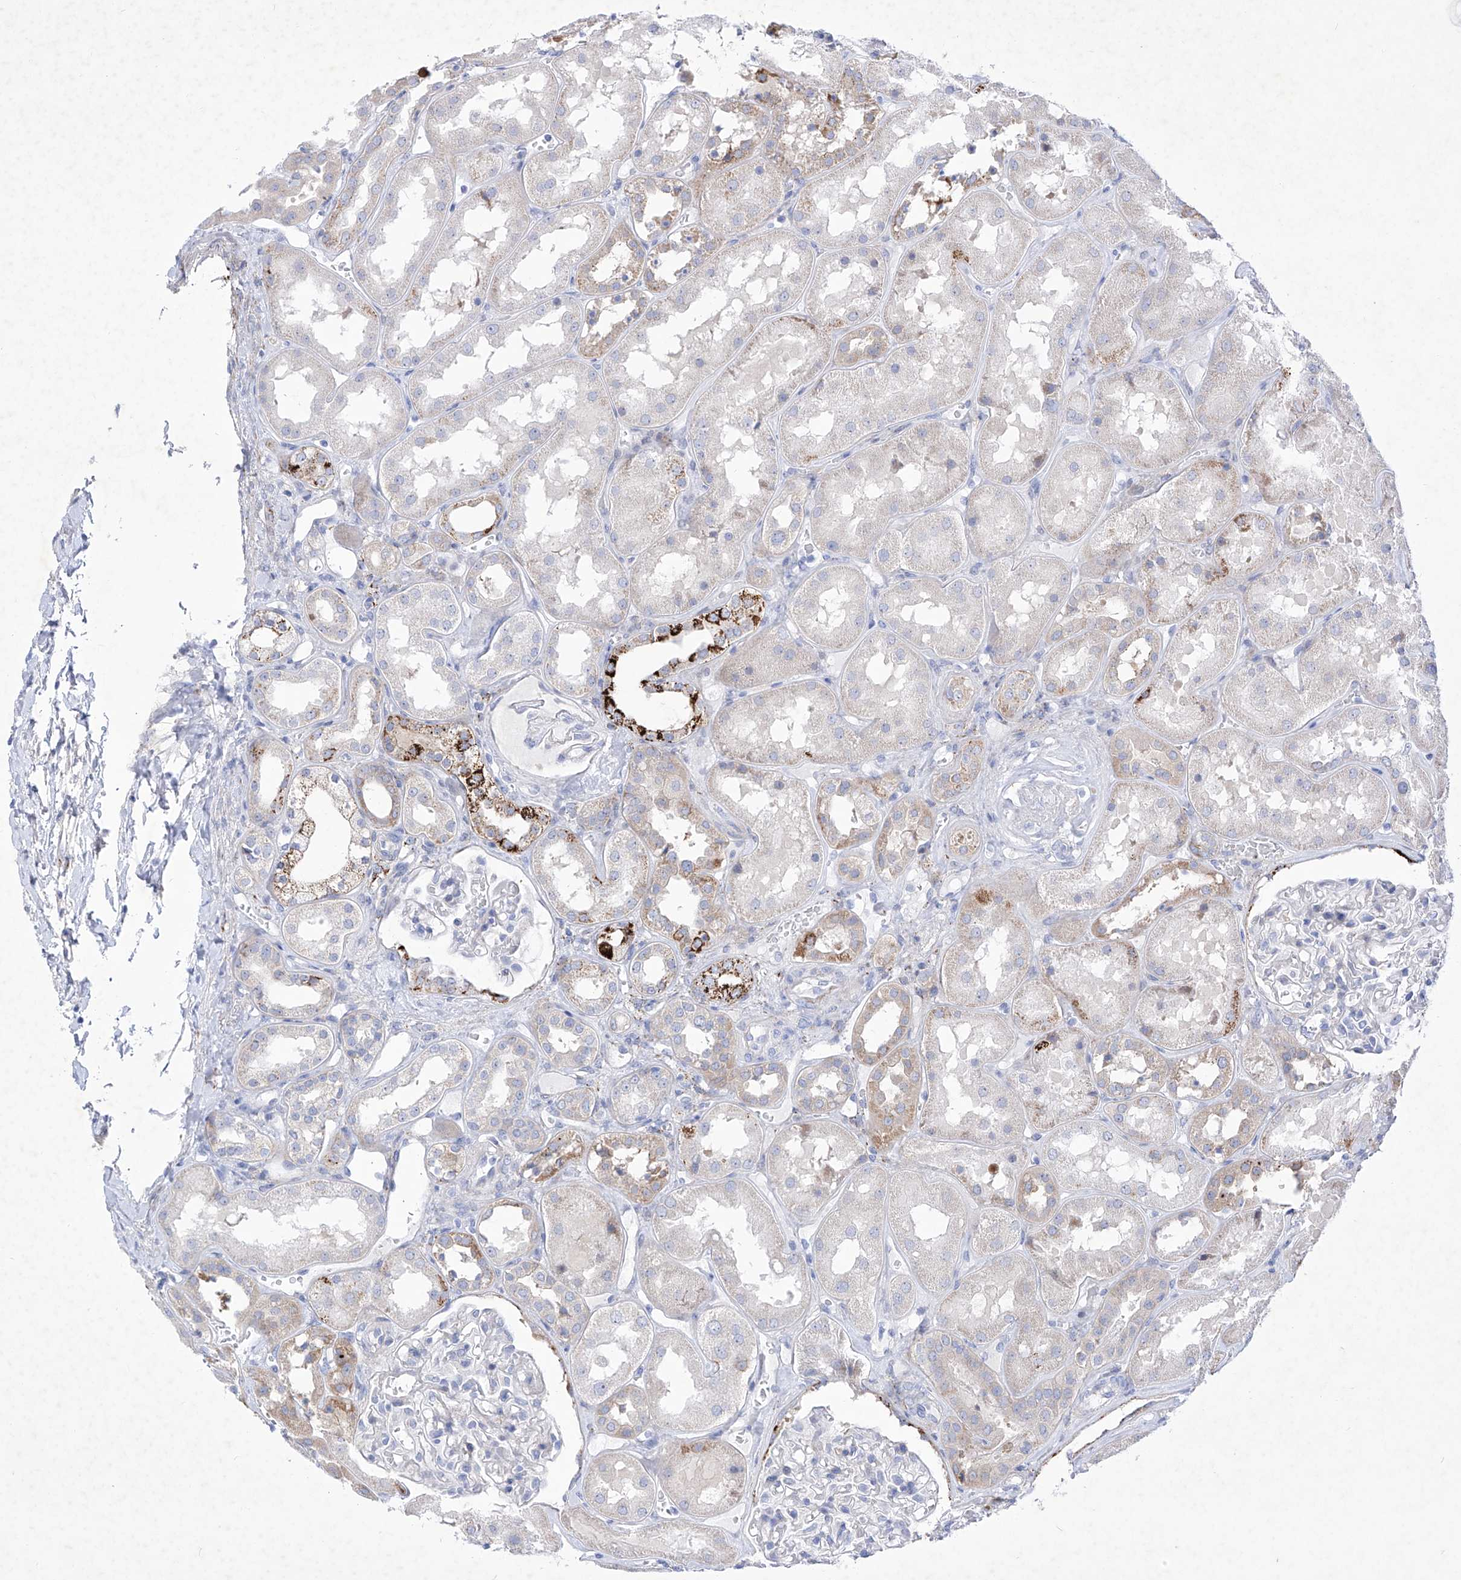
{"staining": {"intensity": "negative", "quantity": "none", "location": "none"}, "tissue": "kidney", "cell_type": "Cells in glomeruli", "image_type": "normal", "snomed": [{"axis": "morphology", "description": "Normal tissue, NOS"}, {"axis": "topography", "description": "Kidney"}], "caption": "A photomicrograph of human kidney is negative for staining in cells in glomeruli. Brightfield microscopy of immunohistochemistry (IHC) stained with DAB (brown) and hematoxylin (blue), captured at high magnification.", "gene": "C1orf87", "patient": {"sex": "male", "age": 70}}